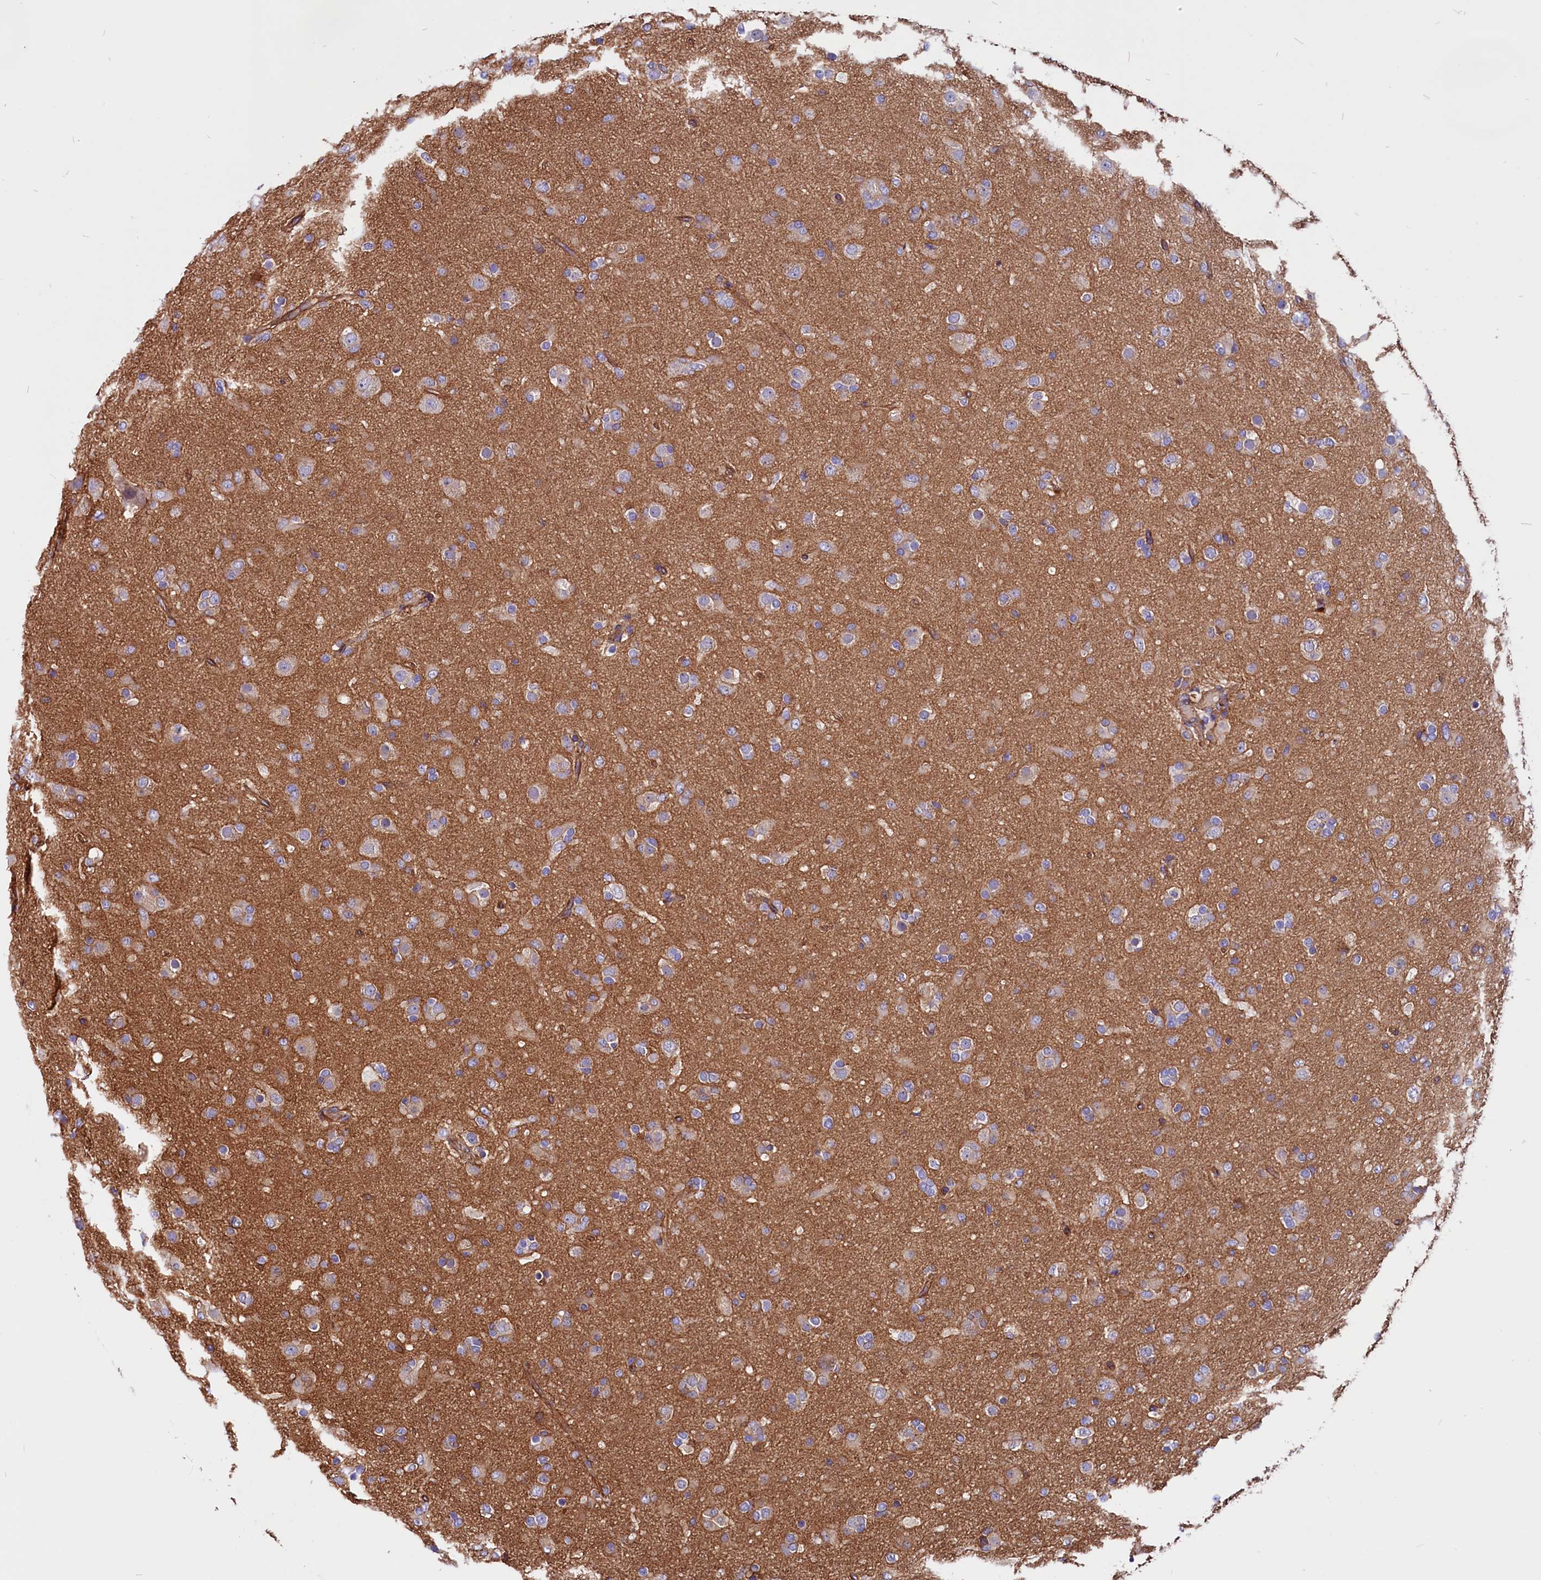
{"staining": {"intensity": "negative", "quantity": "none", "location": "none"}, "tissue": "glioma", "cell_type": "Tumor cells", "image_type": "cancer", "snomed": [{"axis": "morphology", "description": "Glioma, malignant, Low grade"}, {"axis": "topography", "description": "Brain"}], "caption": "The immunohistochemistry micrograph has no significant staining in tumor cells of glioma tissue.", "gene": "ZNF749", "patient": {"sex": "male", "age": 65}}